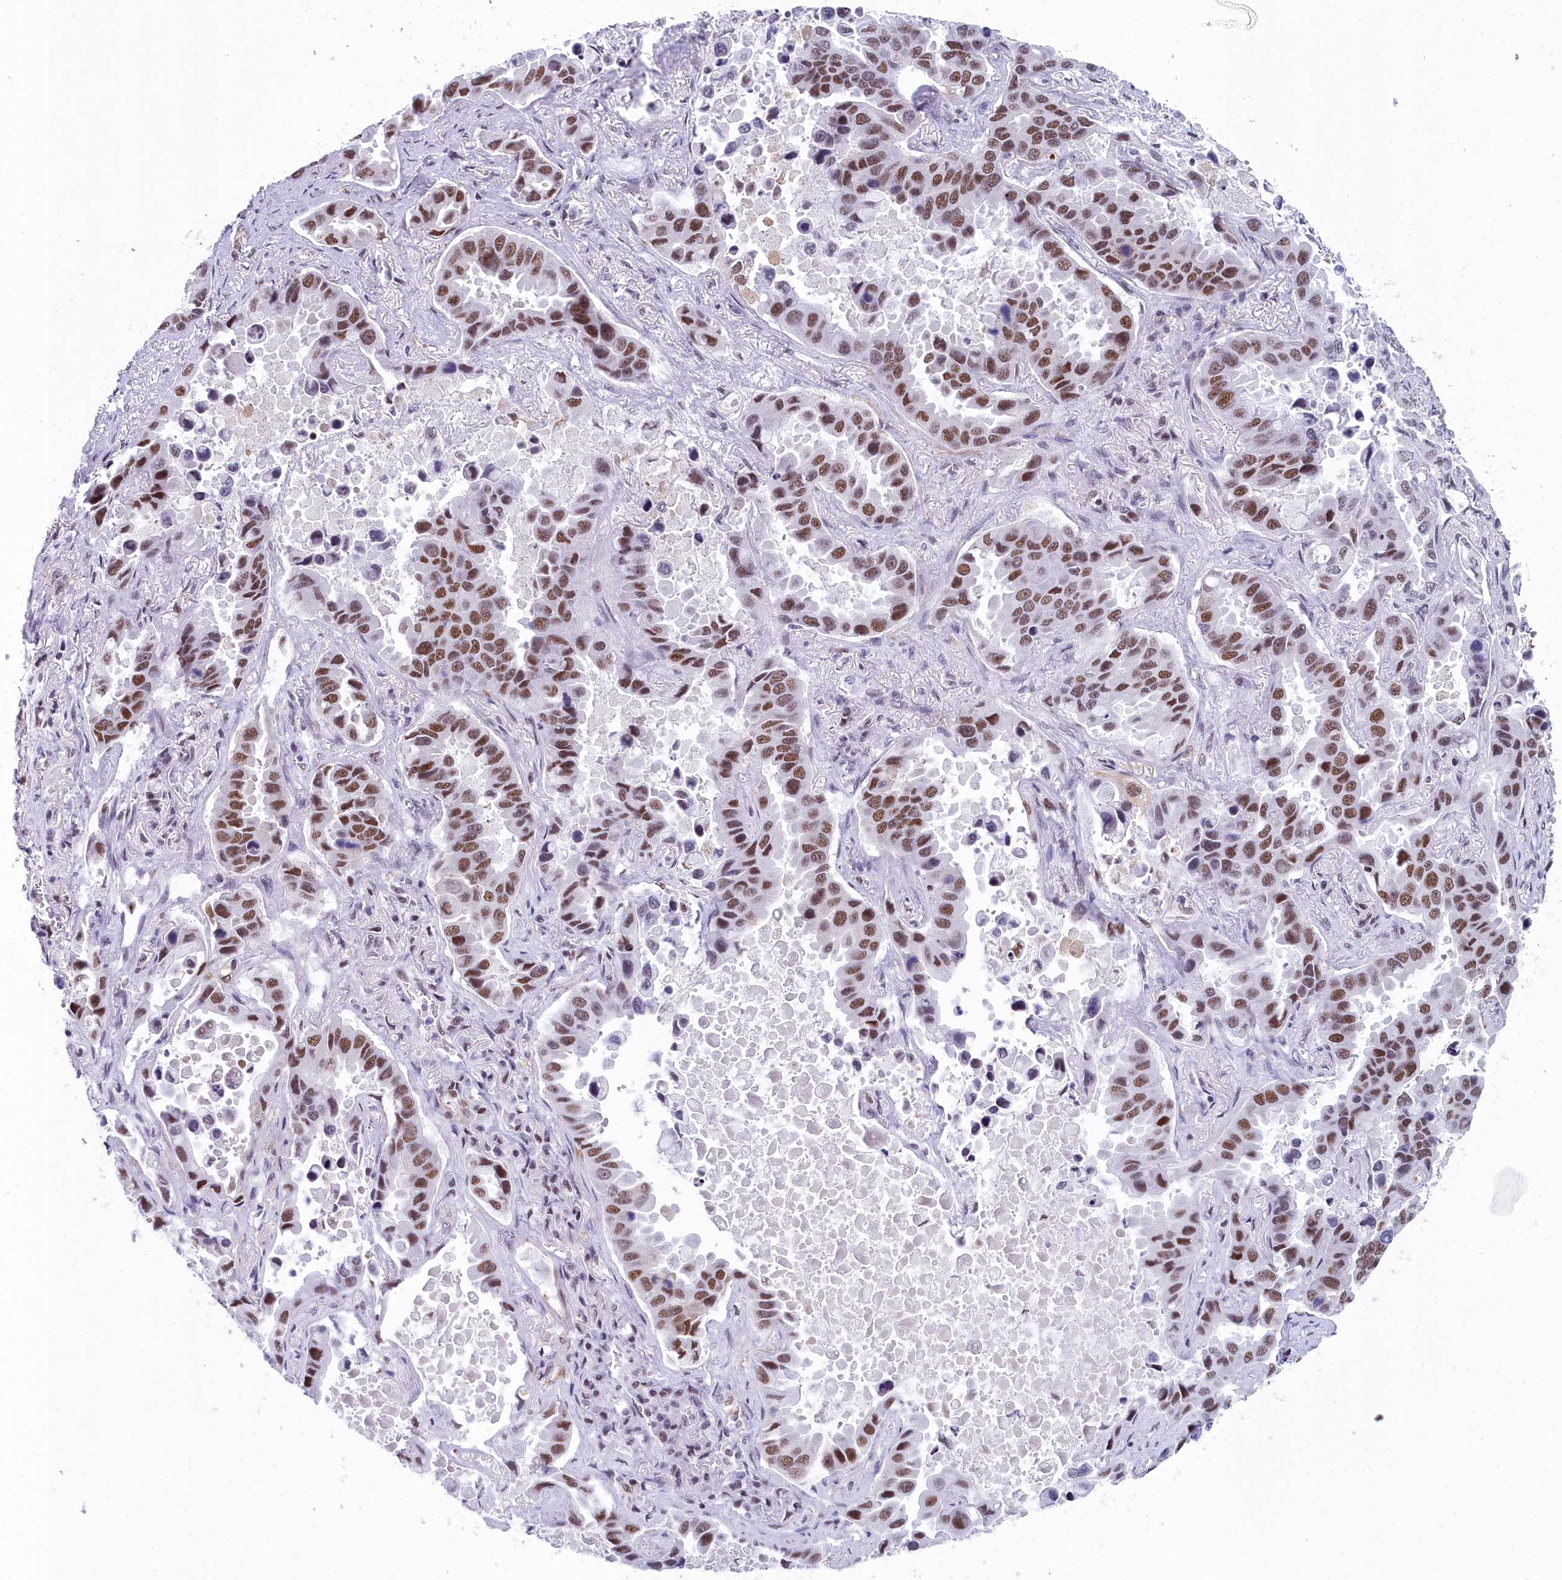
{"staining": {"intensity": "strong", "quantity": ">75%", "location": "nuclear"}, "tissue": "lung cancer", "cell_type": "Tumor cells", "image_type": "cancer", "snomed": [{"axis": "morphology", "description": "Adenocarcinoma, NOS"}, {"axis": "topography", "description": "Lung"}], "caption": "Lung adenocarcinoma was stained to show a protein in brown. There is high levels of strong nuclear expression in about >75% of tumor cells.", "gene": "CCDC97", "patient": {"sex": "male", "age": 64}}